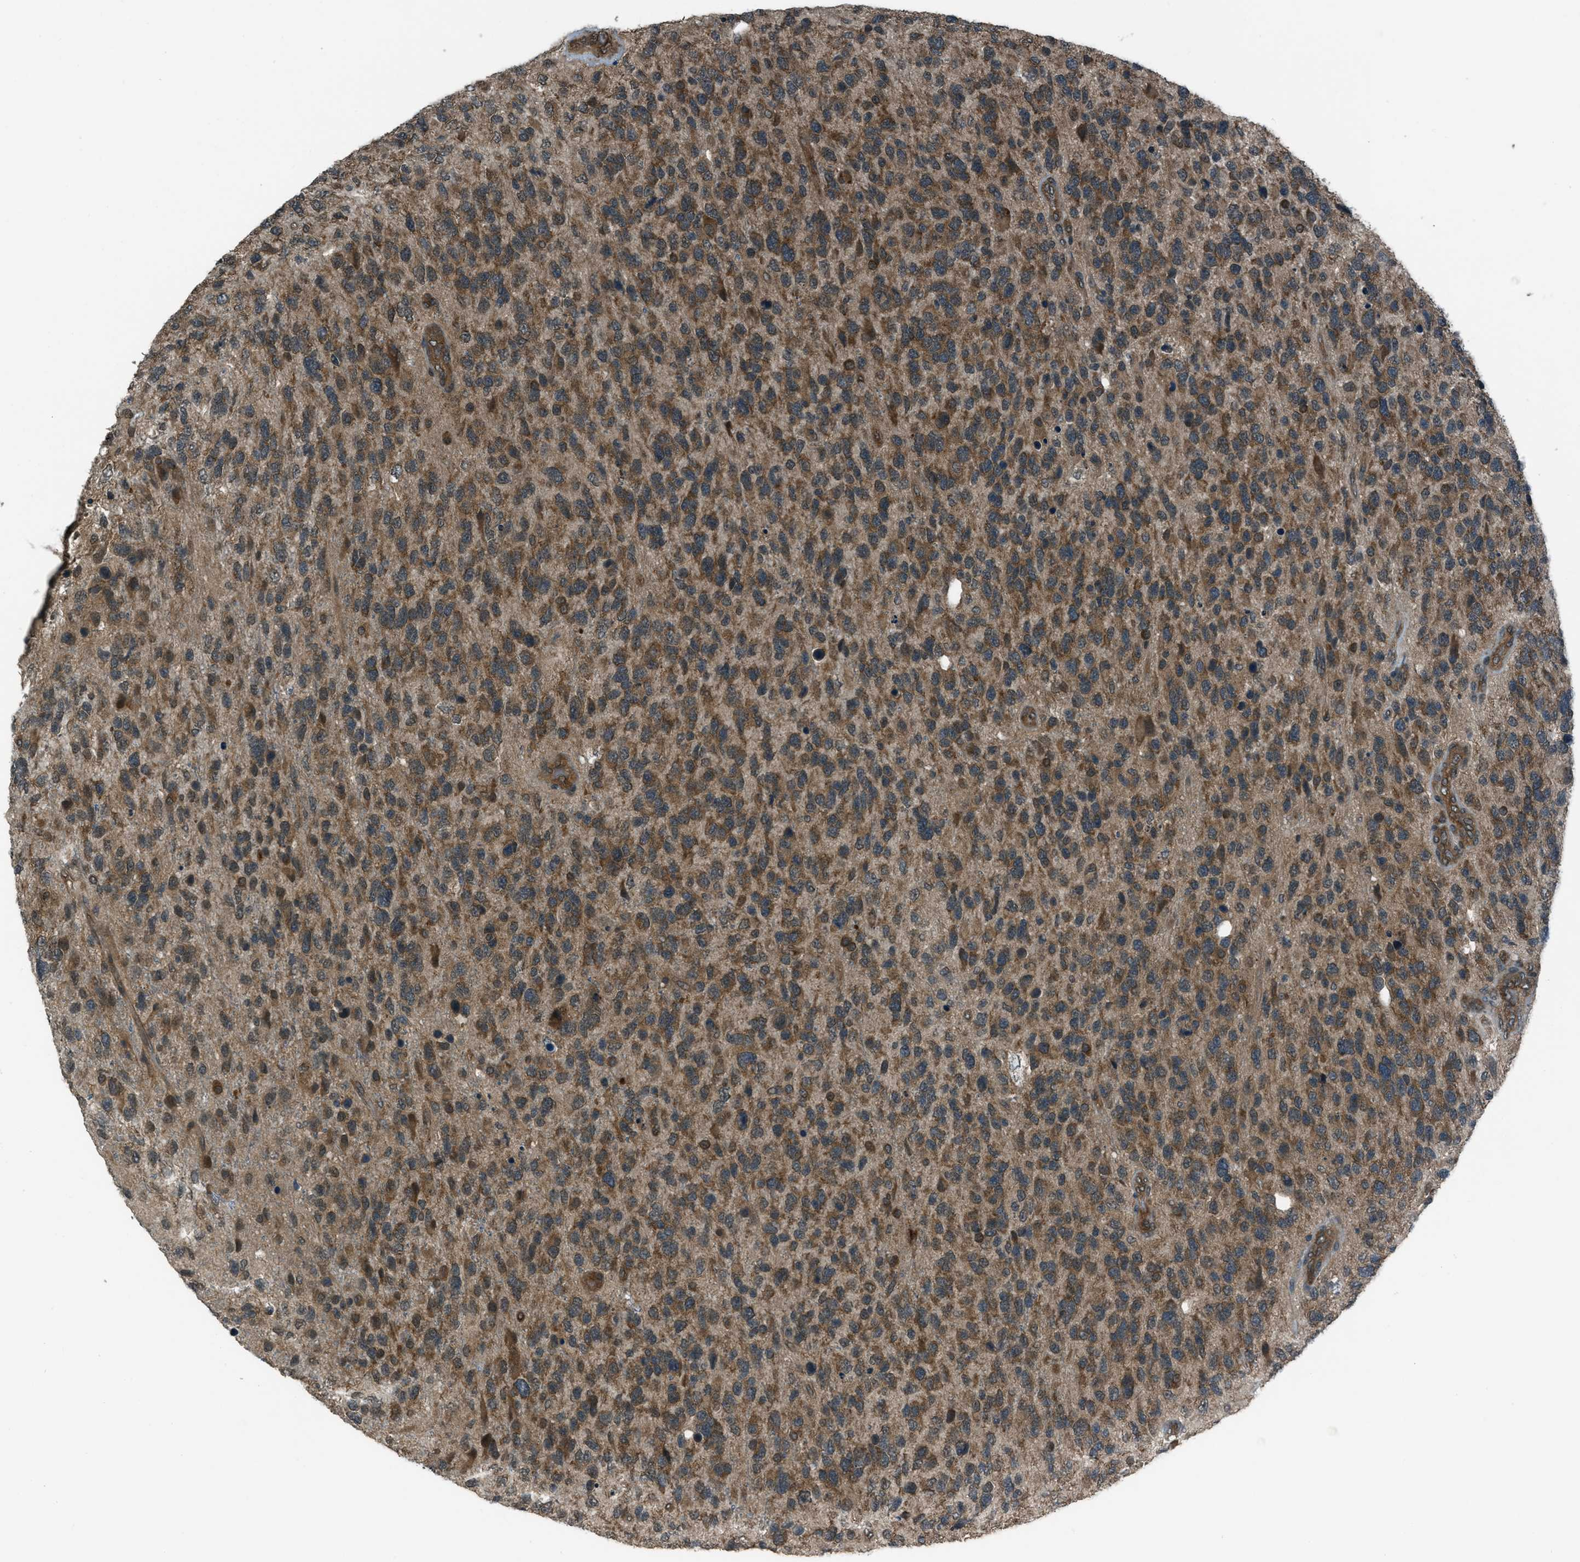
{"staining": {"intensity": "moderate", "quantity": ">75%", "location": "cytoplasmic/membranous"}, "tissue": "glioma", "cell_type": "Tumor cells", "image_type": "cancer", "snomed": [{"axis": "morphology", "description": "Glioma, malignant, High grade"}, {"axis": "topography", "description": "Brain"}], "caption": "Brown immunohistochemical staining in malignant glioma (high-grade) demonstrates moderate cytoplasmic/membranous positivity in approximately >75% of tumor cells.", "gene": "ASAP2", "patient": {"sex": "female", "age": 58}}